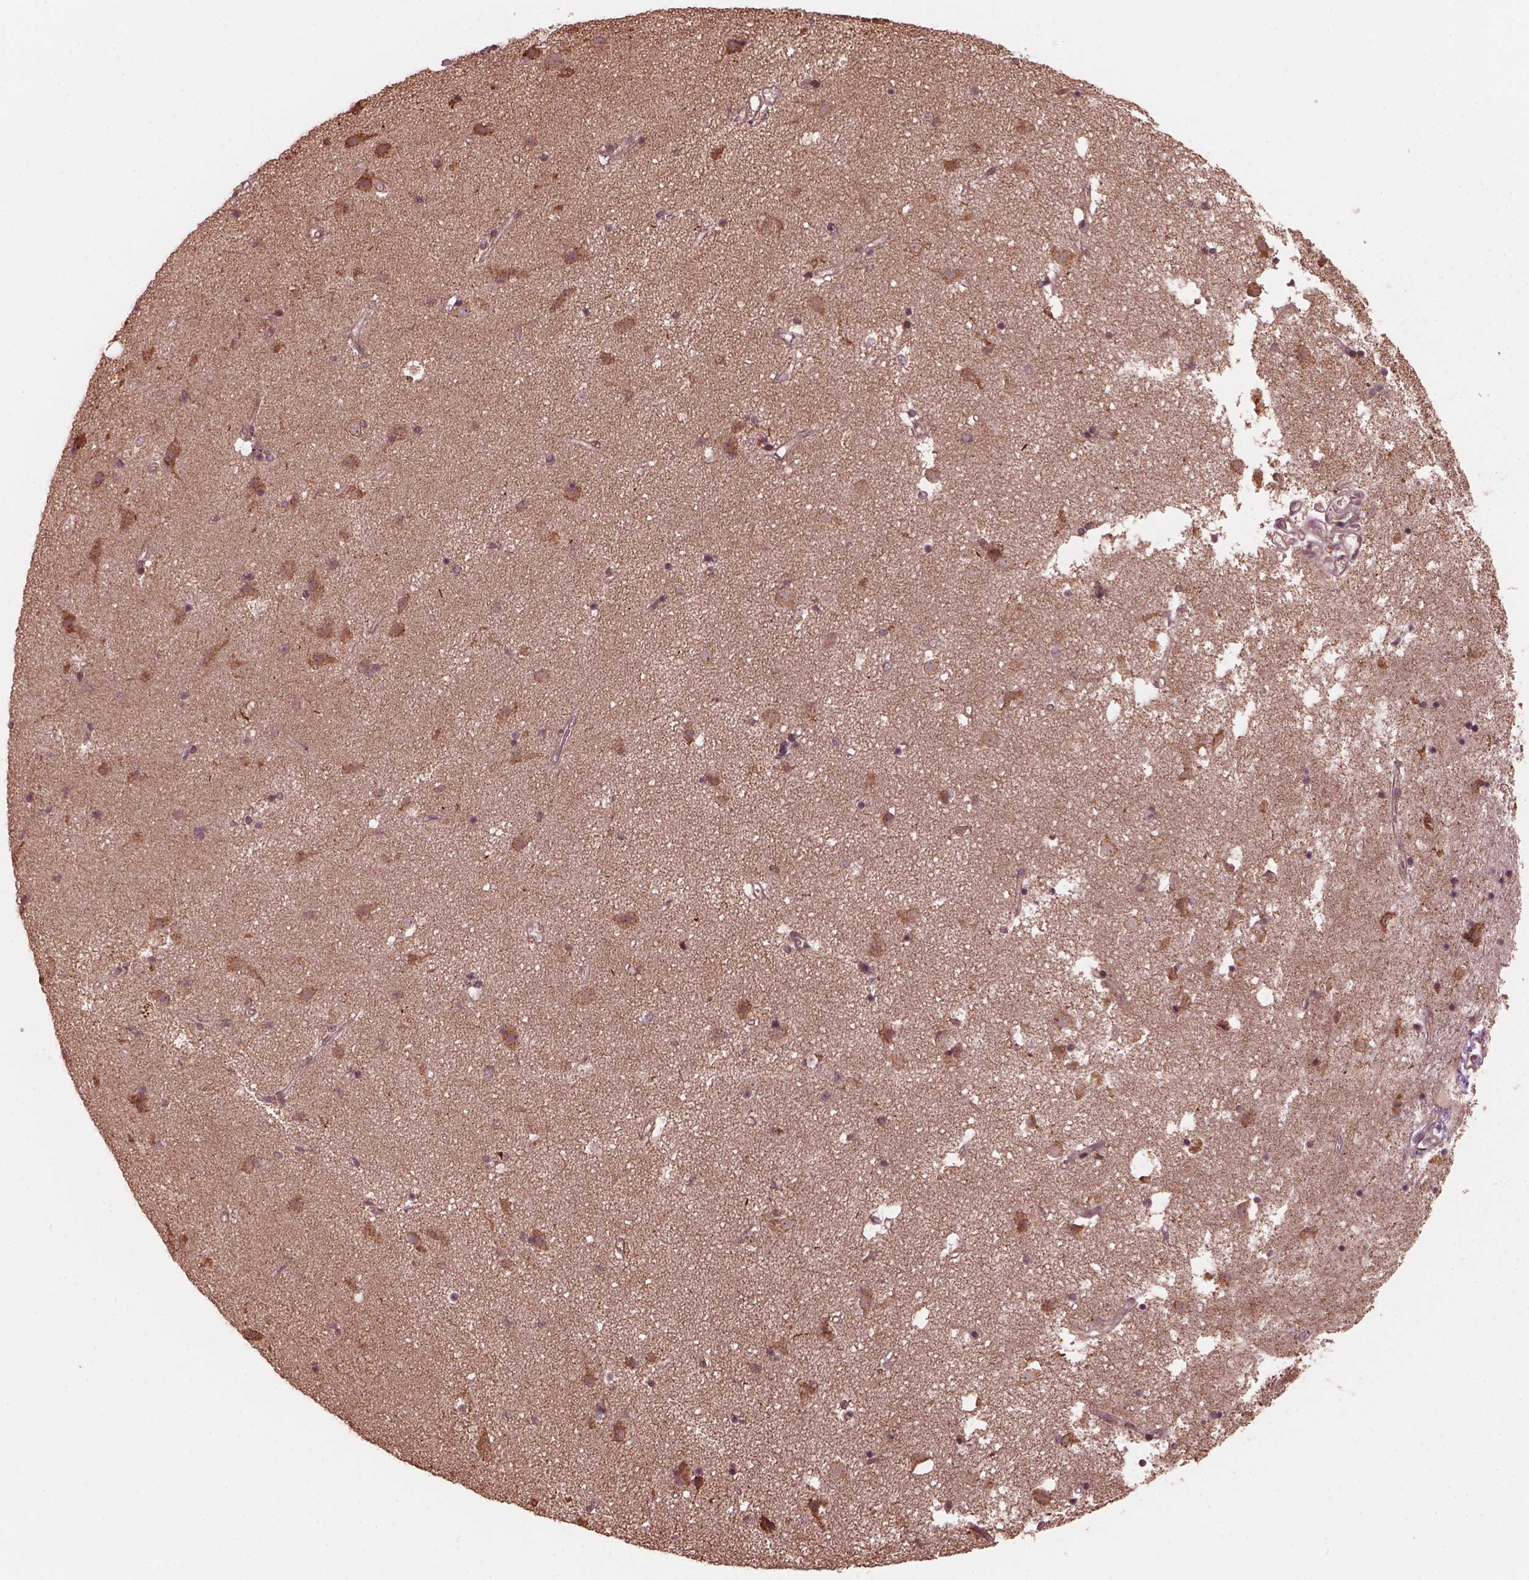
{"staining": {"intensity": "weak", "quantity": ">75%", "location": "cytoplasmic/membranous"}, "tissue": "caudate", "cell_type": "Glial cells", "image_type": "normal", "snomed": [{"axis": "morphology", "description": "Normal tissue, NOS"}, {"axis": "topography", "description": "Lateral ventricle wall"}], "caption": "A high-resolution micrograph shows immunohistochemistry staining of unremarkable caudate, which demonstrates weak cytoplasmic/membranous positivity in approximately >75% of glial cells.", "gene": "ZNF292", "patient": {"sex": "female", "age": 71}}